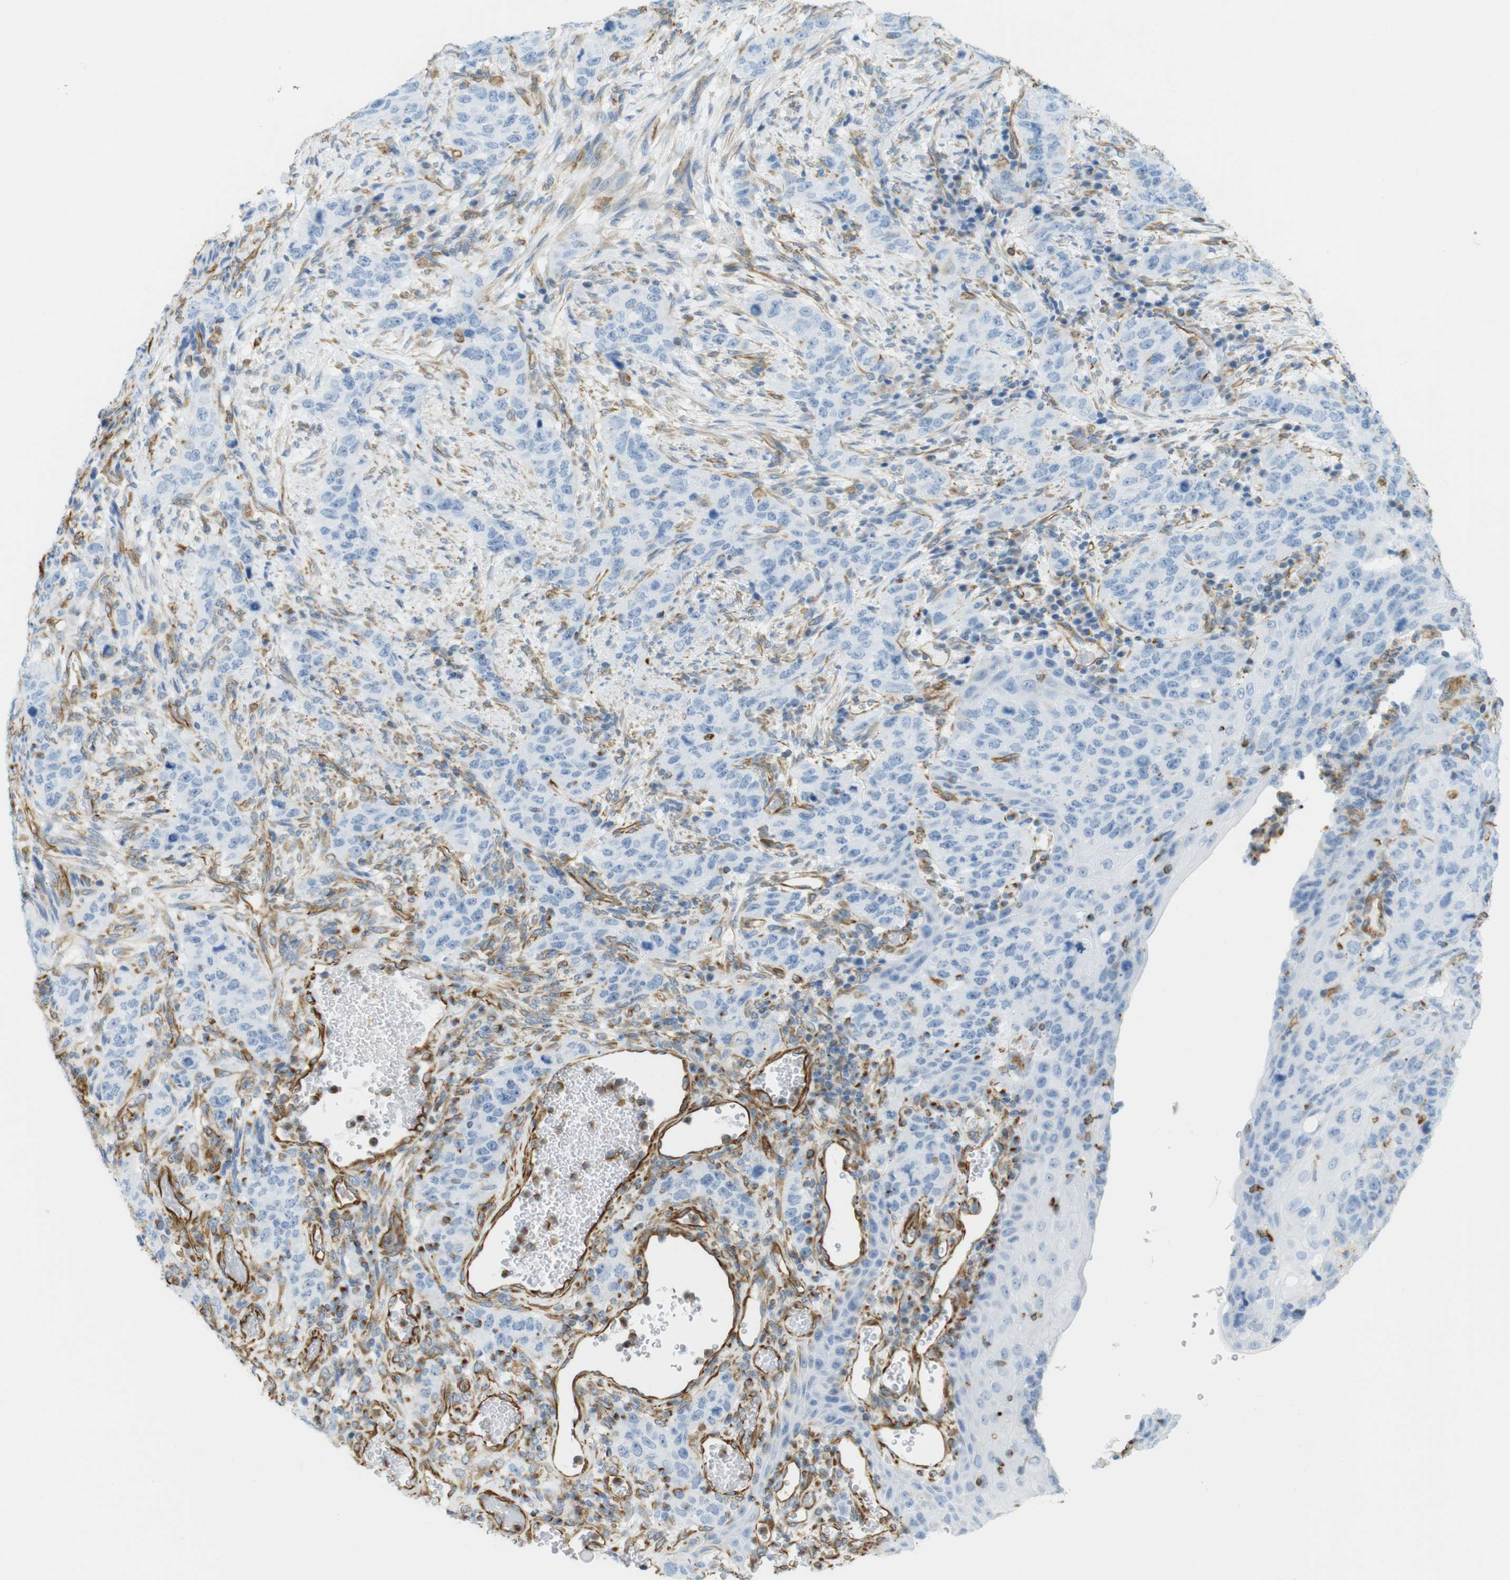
{"staining": {"intensity": "negative", "quantity": "none", "location": "none"}, "tissue": "stomach cancer", "cell_type": "Tumor cells", "image_type": "cancer", "snomed": [{"axis": "morphology", "description": "Adenocarcinoma, NOS"}, {"axis": "topography", "description": "Stomach"}], "caption": "Immunohistochemistry (IHC) image of adenocarcinoma (stomach) stained for a protein (brown), which demonstrates no expression in tumor cells.", "gene": "MS4A10", "patient": {"sex": "male", "age": 48}}